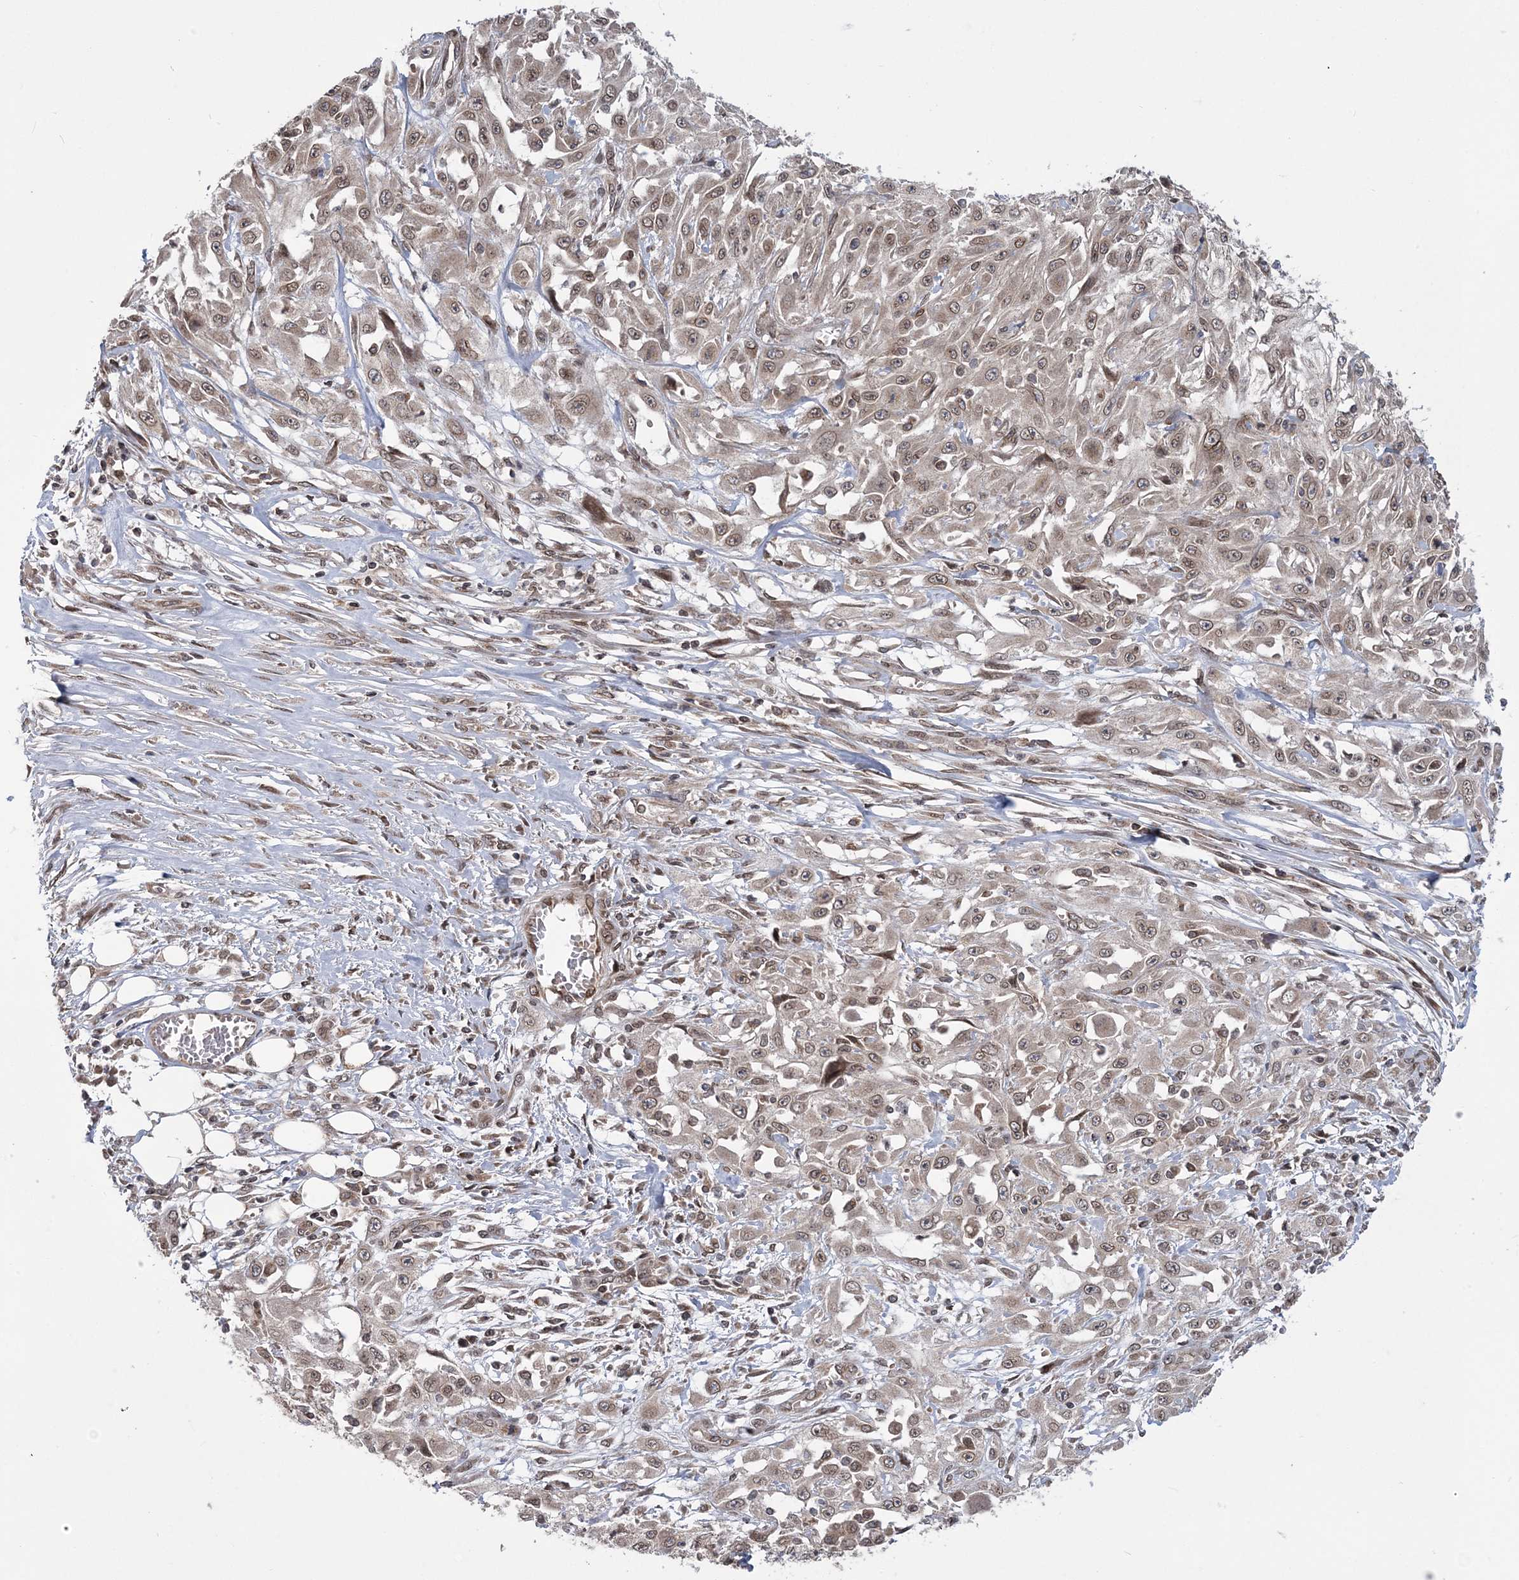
{"staining": {"intensity": "weak", "quantity": ">75%", "location": "cytoplasmic/membranous,nuclear"}, "tissue": "skin cancer", "cell_type": "Tumor cells", "image_type": "cancer", "snomed": [{"axis": "morphology", "description": "Squamous cell carcinoma, NOS"}, {"axis": "morphology", "description": "Squamous cell carcinoma, metastatic, NOS"}, {"axis": "topography", "description": "Skin"}, {"axis": "topography", "description": "Lymph node"}], "caption": "Skin cancer (squamous cell carcinoma) was stained to show a protein in brown. There is low levels of weak cytoplasmic/membranous and nuclear expression in about >75% of tumor cells.", "gene": "DNAJC27", "patient": {"sex": "male", "age": 75}}